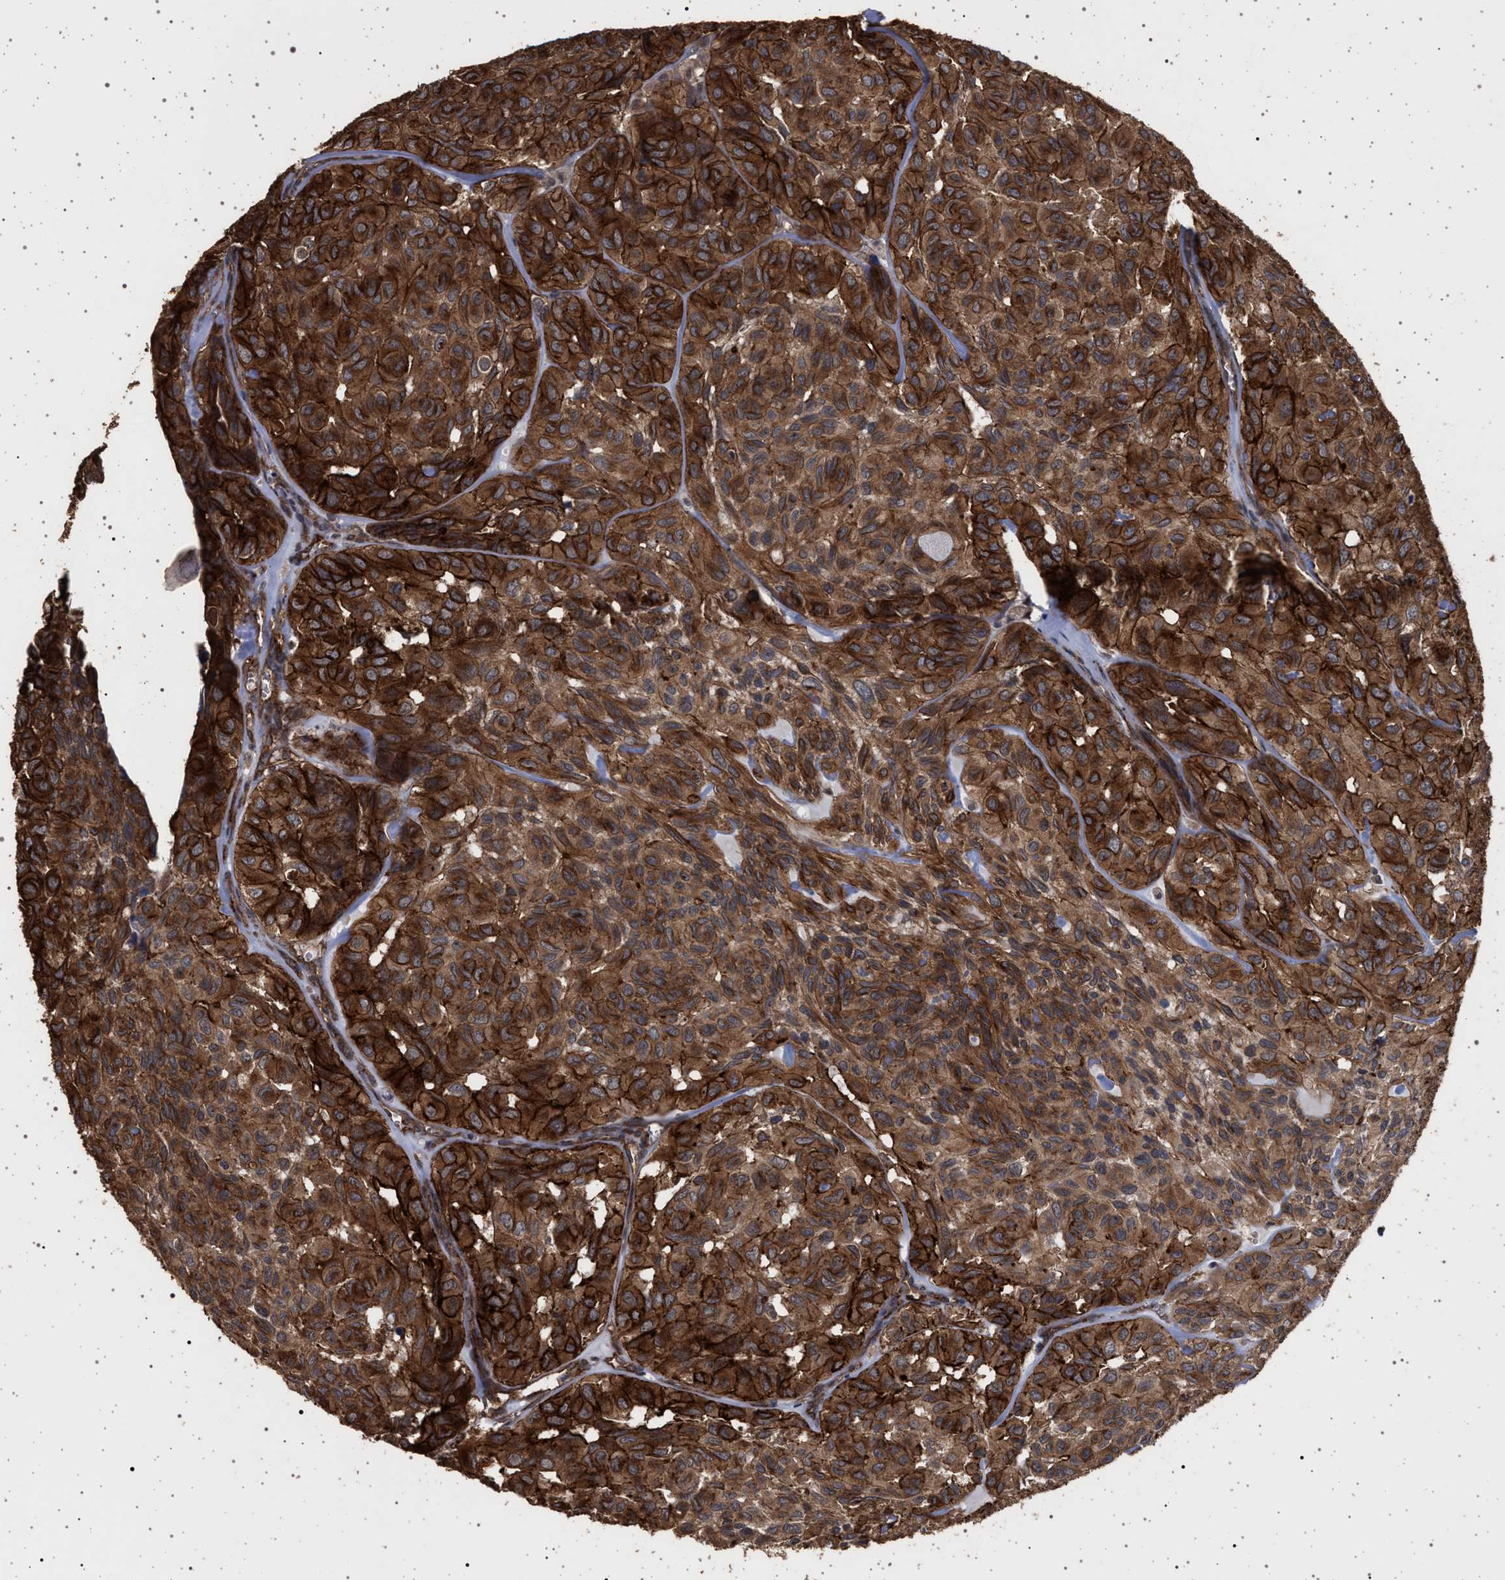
{"staining": {"intensity": "strong", "quantity": ">75%", "location": "cytoplasmic/membranous"}, "tissue": "head and neck cancer", "cell_type": "Tumor cells", "image_type": "cancer", "snomed": [{"axis": "morphology", "description": "Adenocarcinoma, NOS"}, {"axis": "topography", "description": "Salivary gland, NOS"}, {"axis": "topography", "description": "Head-Neck"}], "caption": "Immunohistochemical staining of head and neck cancer (adenocarcinoma) exhibits strong cytoplasmic/membranous protein staining in about >75% of tumor cells.", "gene": "IFT20", "patient": {"sex": "female", "age": 76}}